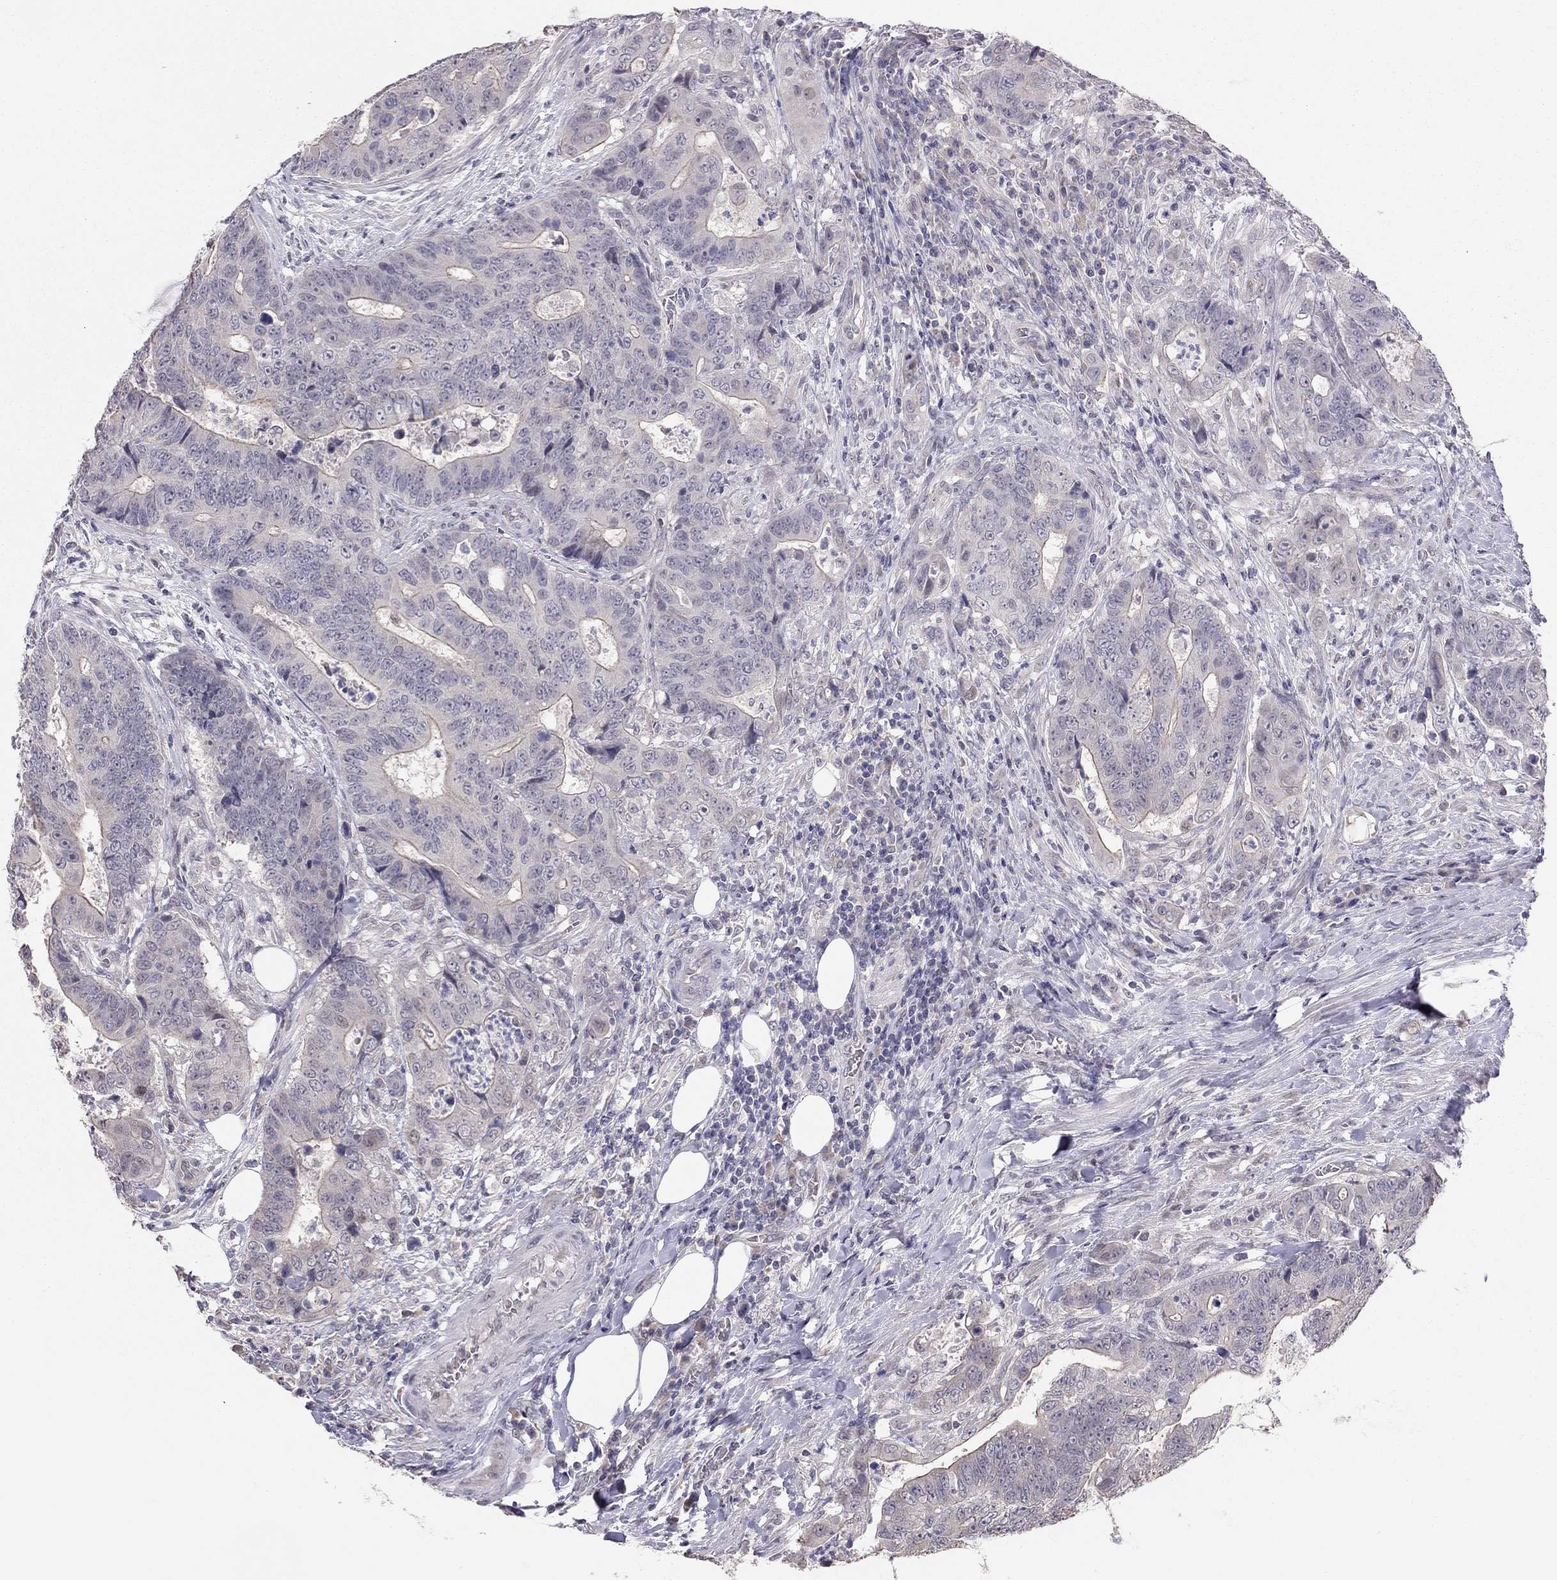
{"staining": {"intensity": "negative", "quantity": "none", "location": "none"}, "tissue": "colorectal cancer", "cell_type": "Tumor cells", "image_type": "cancer", "snomed": [{"axis": "morphology", "description": "Adenocarcinoma, NOS"}, {"axis": "topography", "description": "Colon"}], "caption": "IHC histopathology image of neoplastic tissue: human colorectal cancer stained with DAB (3,3'-diaminobenzidine) reveals no significant protein positivity in tumor cells.", "gene": "HSF2BP", "patient": {"sex": "female", "age": 48}}